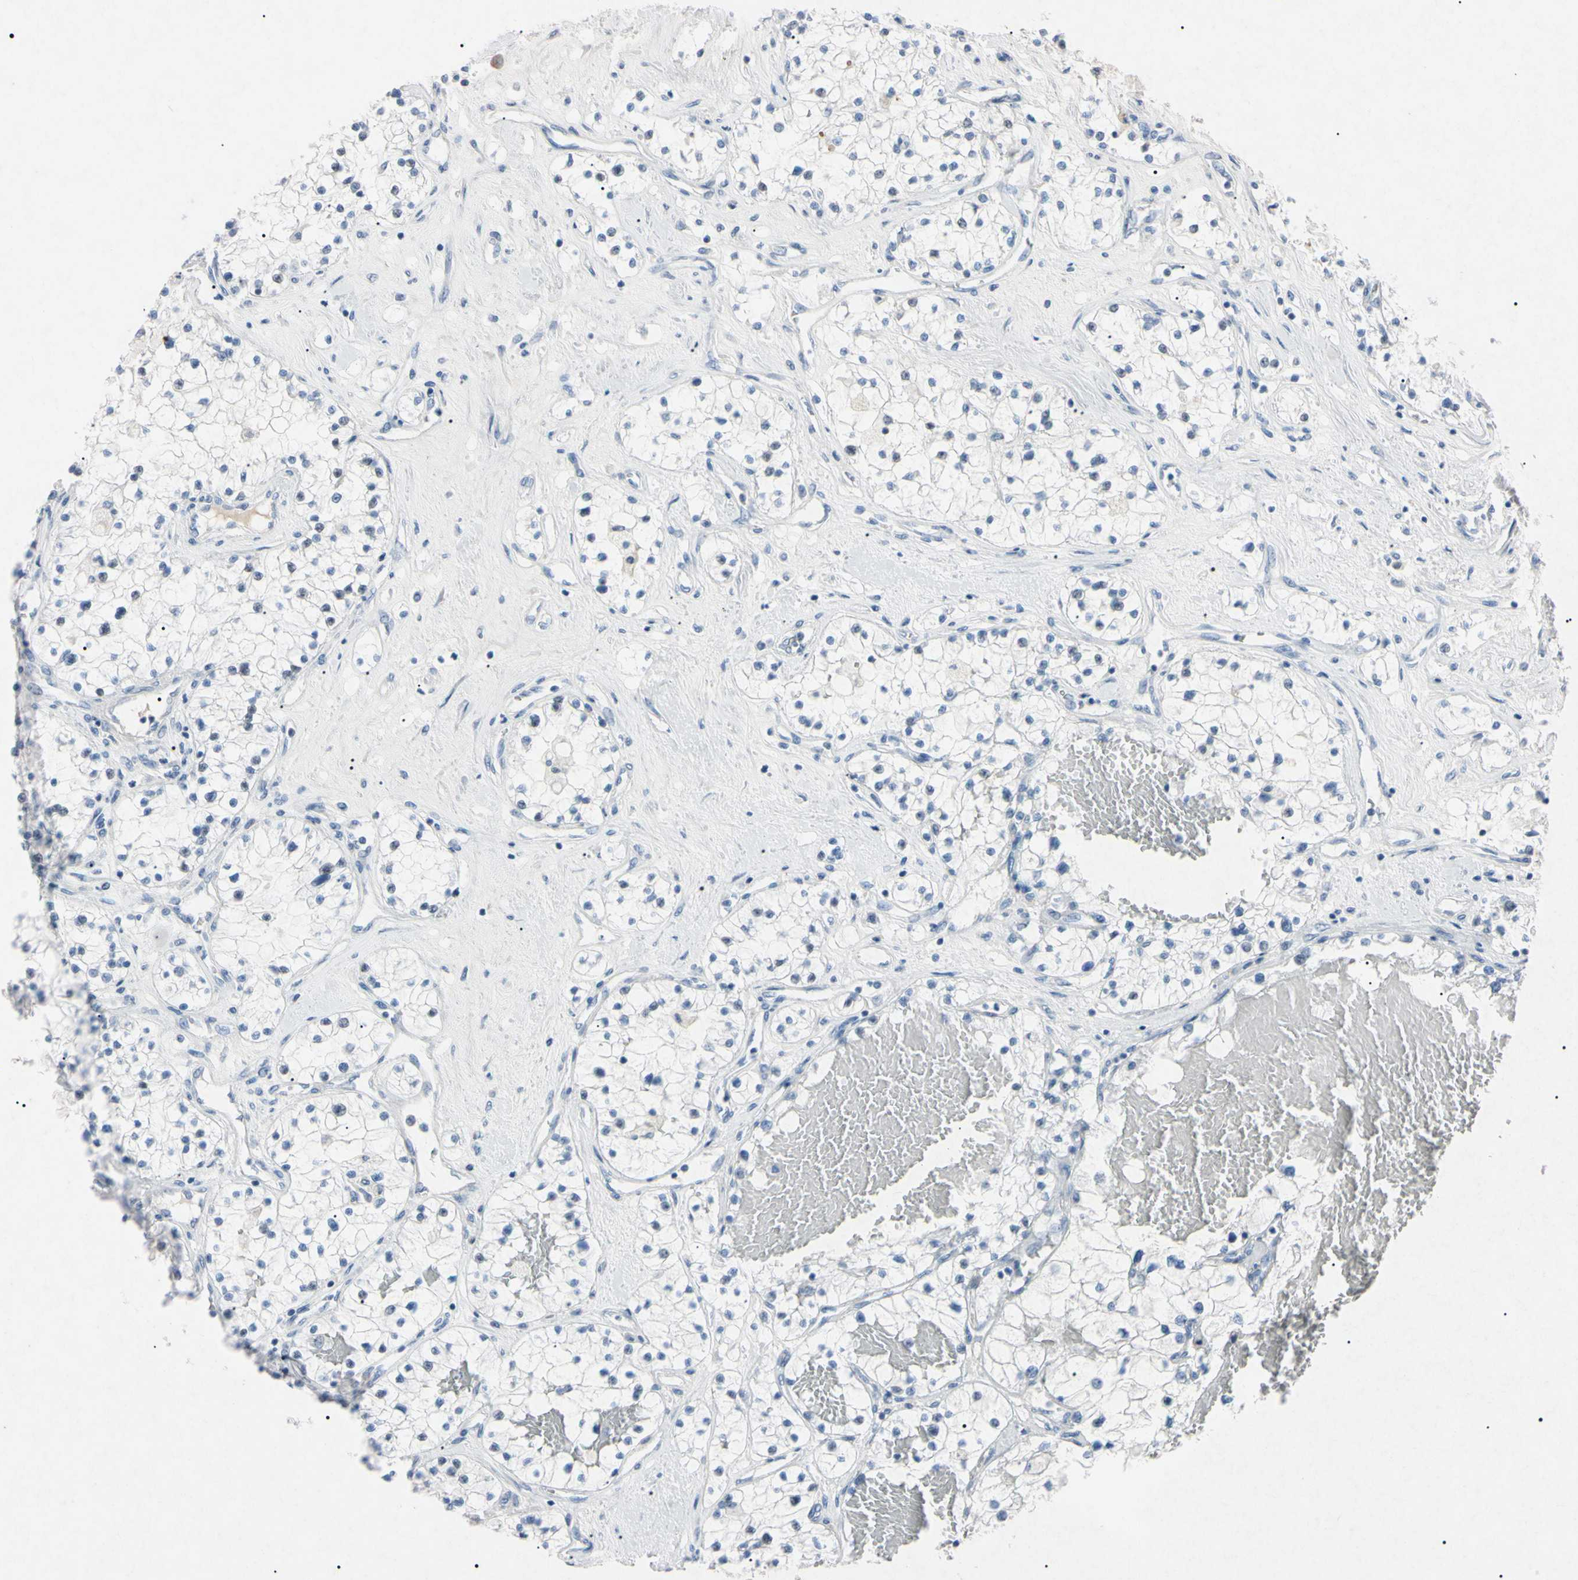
{"staining": {"intensity": "negative", "quantity": "none", "location": "none"}, "tissue": "renal cancer", "cell_type": "Tumor cells", "image_type": "cancer", "snomed": [{"axis": "morphology", "description": "Adenocarcinoma, NOS"}, {"axis": "topography", "description": "Kidney"}], "caption": "Photomicrograph shows no protein staining in tumor cells of renal cancer (adenocarcinoma) tissue. The staining was performed using DAB (3,3'-diaminobenzidine) to visualize the protein expression in brown, while the nuclei were stained in blue with hematoxylin (Magnification: 20x).", "gene": "ELN", "patient": {"sex": "male", "age": 68}}